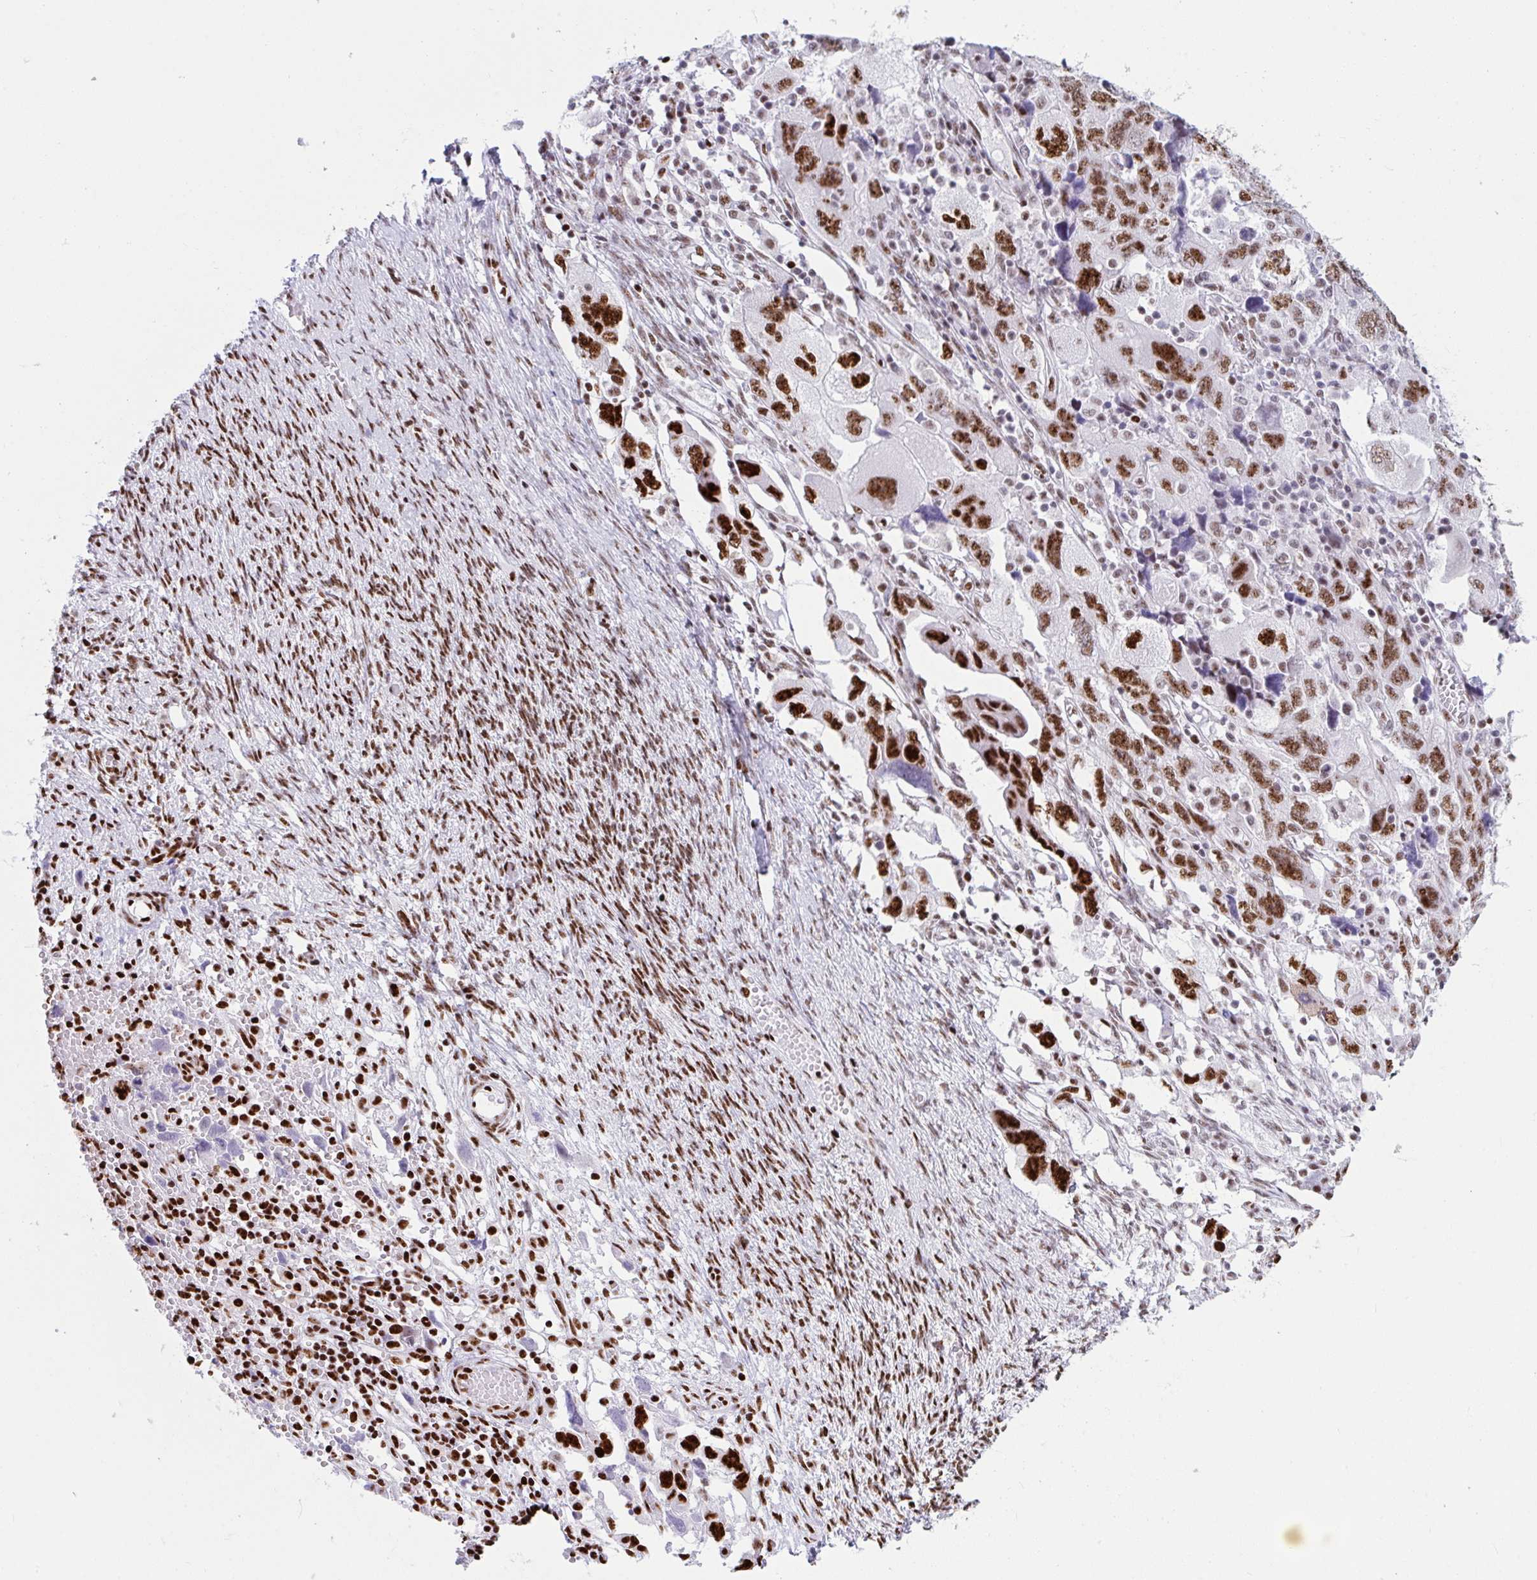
{"staining": {"intensity": "strong", "quantity": ">75%", "location": "nuclear"}, "tissue": "ovarian cancer", "cell_type": "Tumor cells", "image_type": "cancer", "snomed": [{"axis": "morphology", "description": "Carcinoma, NOS"}, {"axis": "morphology", "description": "Cystadenocarcinoma, serous, NOS"}, {"axis": "topography", "description": "Ovary"}], "caption": "The image demonstrates a brown stain indicating the presence of a protein in the nuclear of tumor cells in ovarian cancer.", "gene": "IKZF2", "patient": {"sex": "female", "age": 69}}